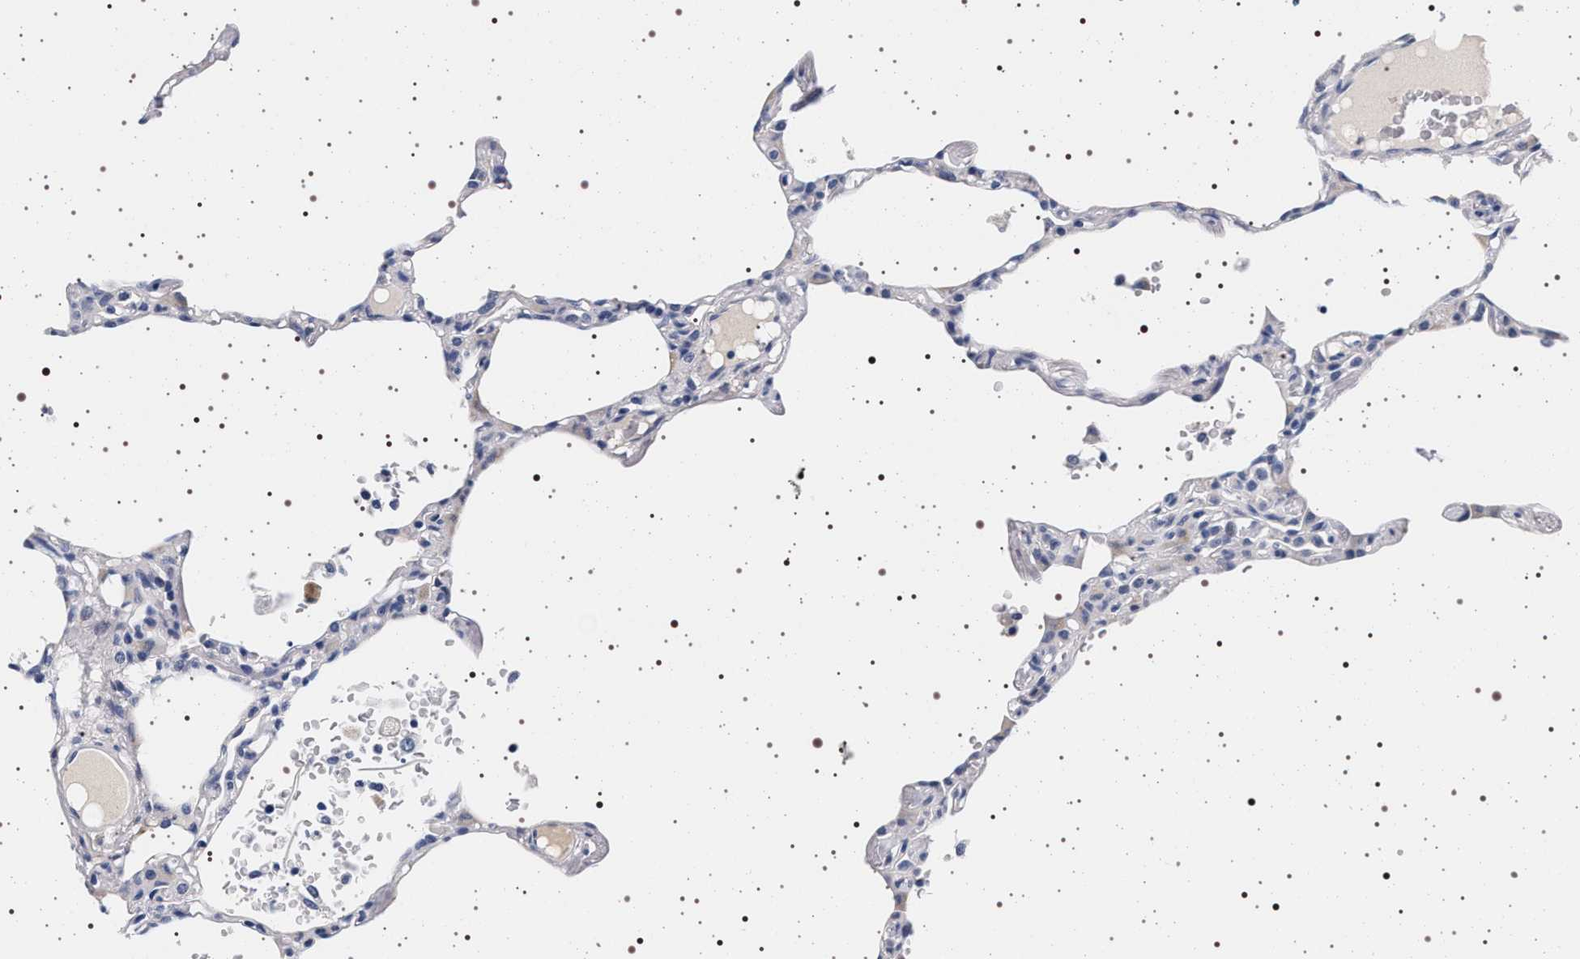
{"staining": {"intensity": "negative", "quantity": "none", "location": "none"}, "tissue": "lung", "cell_type": "Alveolar cells", "image_type": "normal", "snomed": [{"axis": "morphology", "description": "Normal tissue, NOS"}, {"axis": "topography", "description": "Lung"}], "caption": "Immunohistochemistry of normal human lung displays no expression in alveolar cells. (Brightfield microscopy of DAB (3,3'-diaminobenzidine) IHC at high magnification).", "gene": "MAPK10", "patient": {"sex": "female", "age": 49}}